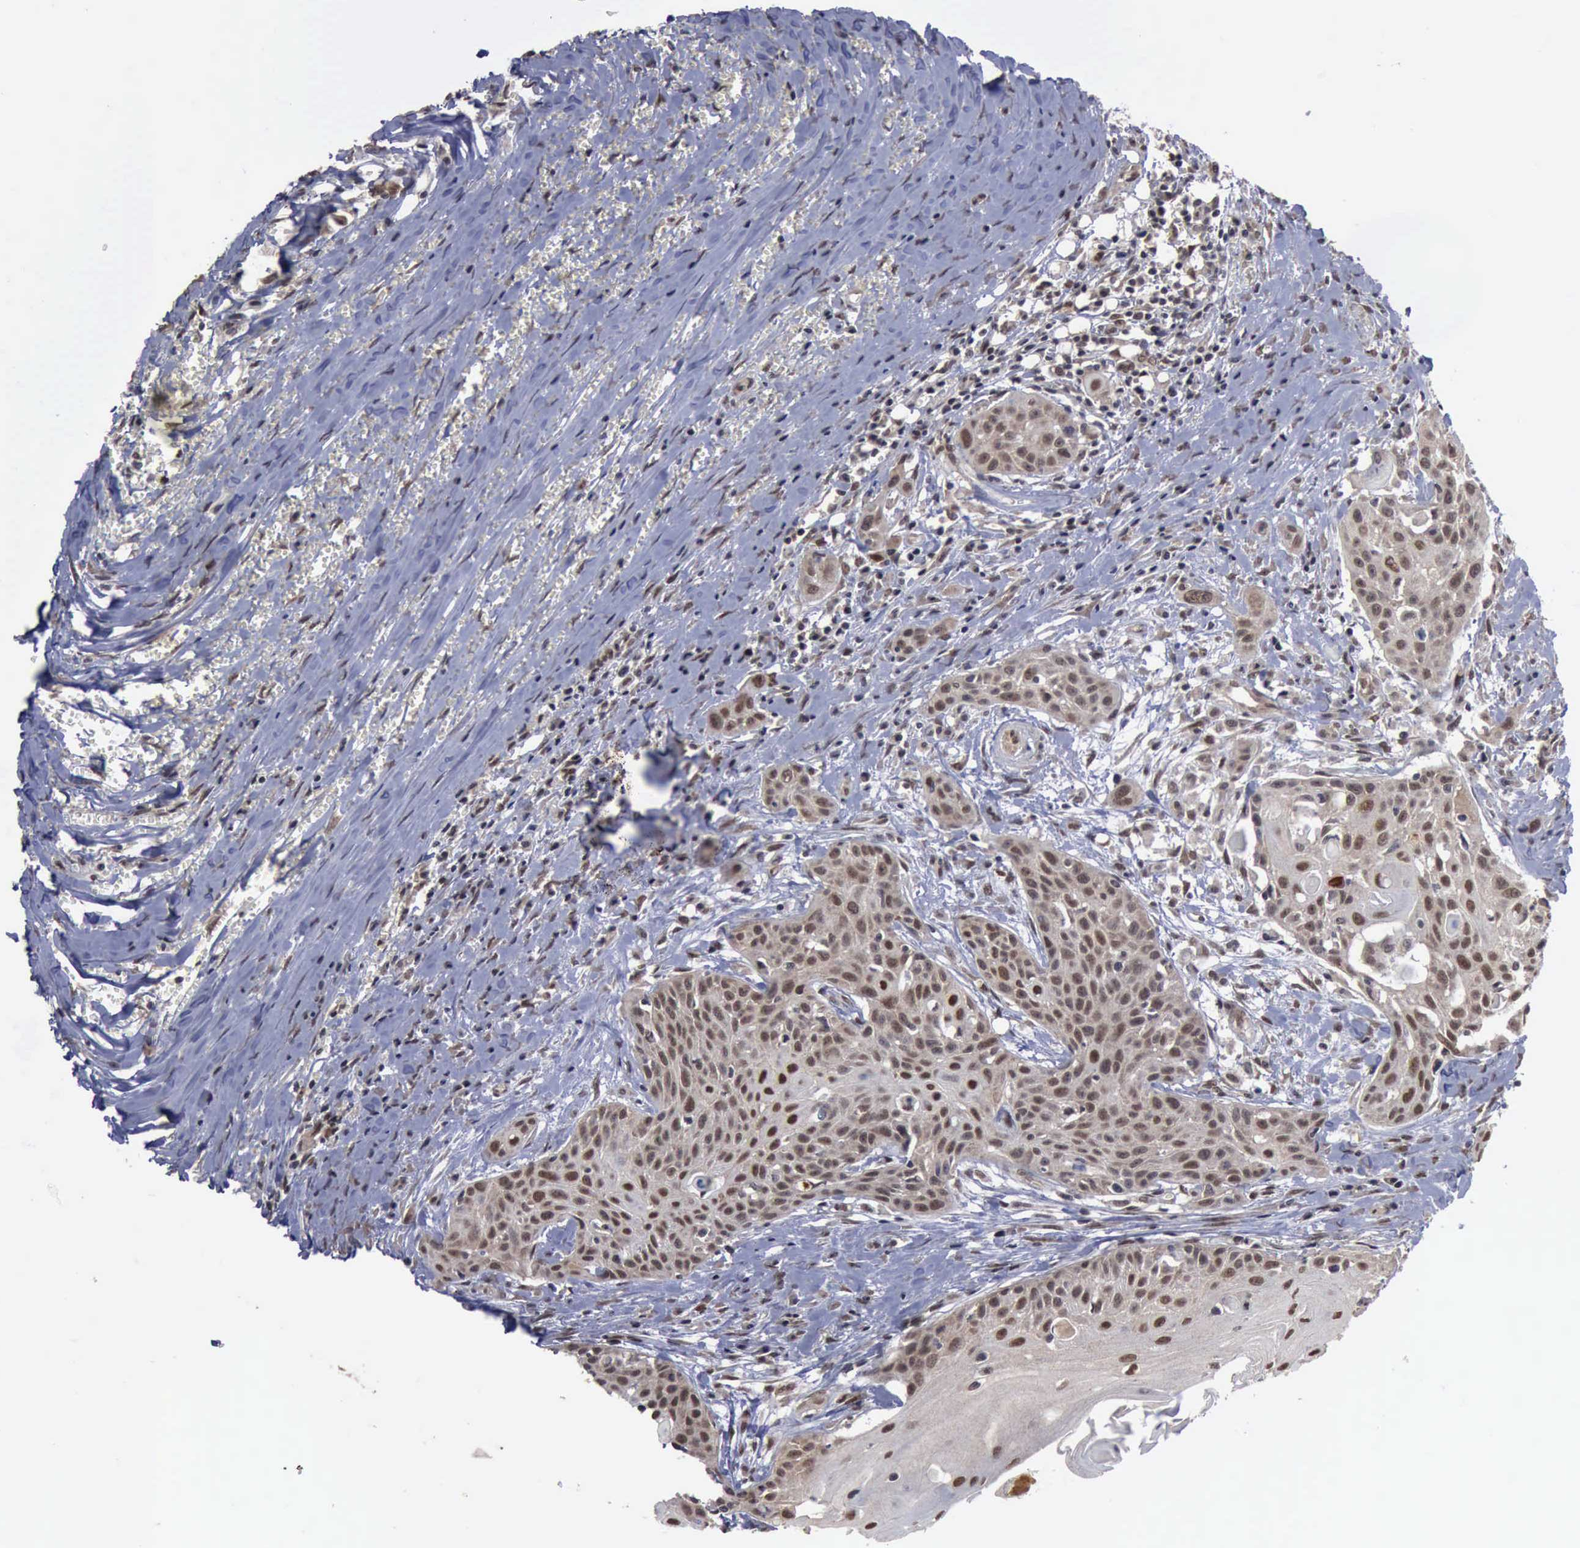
{"staining": {"intensity": "moderate", "quantity": "25%-75%", "location": "cytoplasmic/membranous,nuclear"}, "tissue": "head and neck cancer", "cell_type": "Tumor cells", "image_type": "cancer", "snomed": [{"axis": "morphology", "description": "Squamous cell carcinoma, NOS"}, {"axis": "morphology", "description": "Squamous cell carcinoma, metastatic, NOS"}, {"axis": "topography", "description": "Lymph node"}, {"axis": "topography", "description": "Salivary gland"}, {"axis": "topography", "description": "Head-Neck"}], "caption": "IHC of human head and neck squamous cell carcinoma reveals medium levels of moderate cytoplasmic/membranous and nuclear staining in approximately 25%-75% of tumor cells.", "gene": "RTCB", "patient": {"sex": "female", "age": 74}}